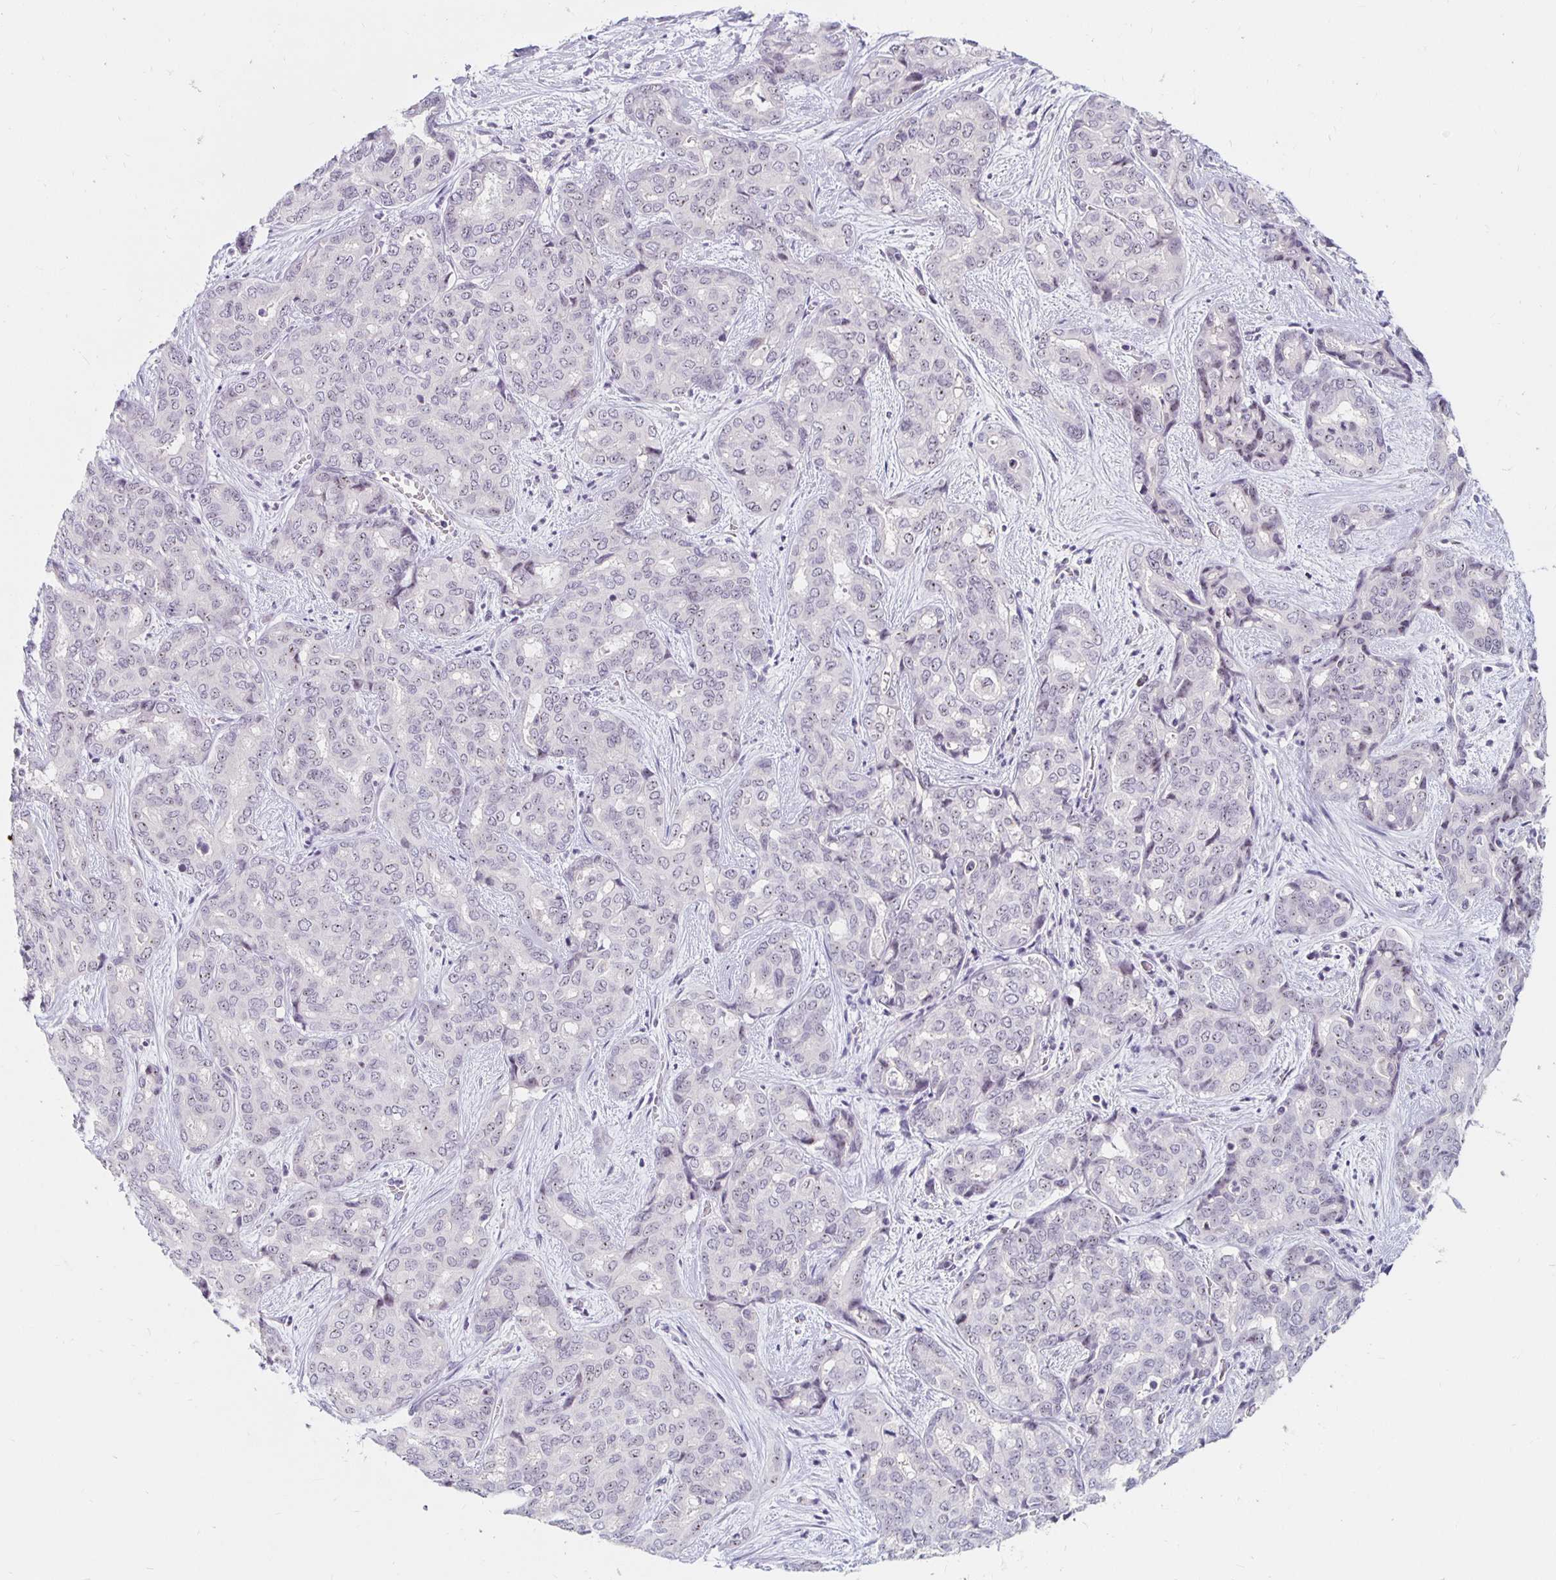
{"staining": {"intensity": "weak", "quantity": "25%-75%", "location": "nuclear"}, "tissue": "liver cancer", "cell_type": "Tumor cells", "image_type": "cancer", "snomed": [{"axis": "morphology", "description": "Cholangiocarcinoma"}, {"axis": "topography", "description": "Liver"}], "caption": "The immunohistochemical stain shows weak nuclear staining in tumor cells of liver cancer tissue. (IHC, brightfield microscopy, high magnification).", "gene": "NUP85", "patient": {"sex": "female", "age": 64}}